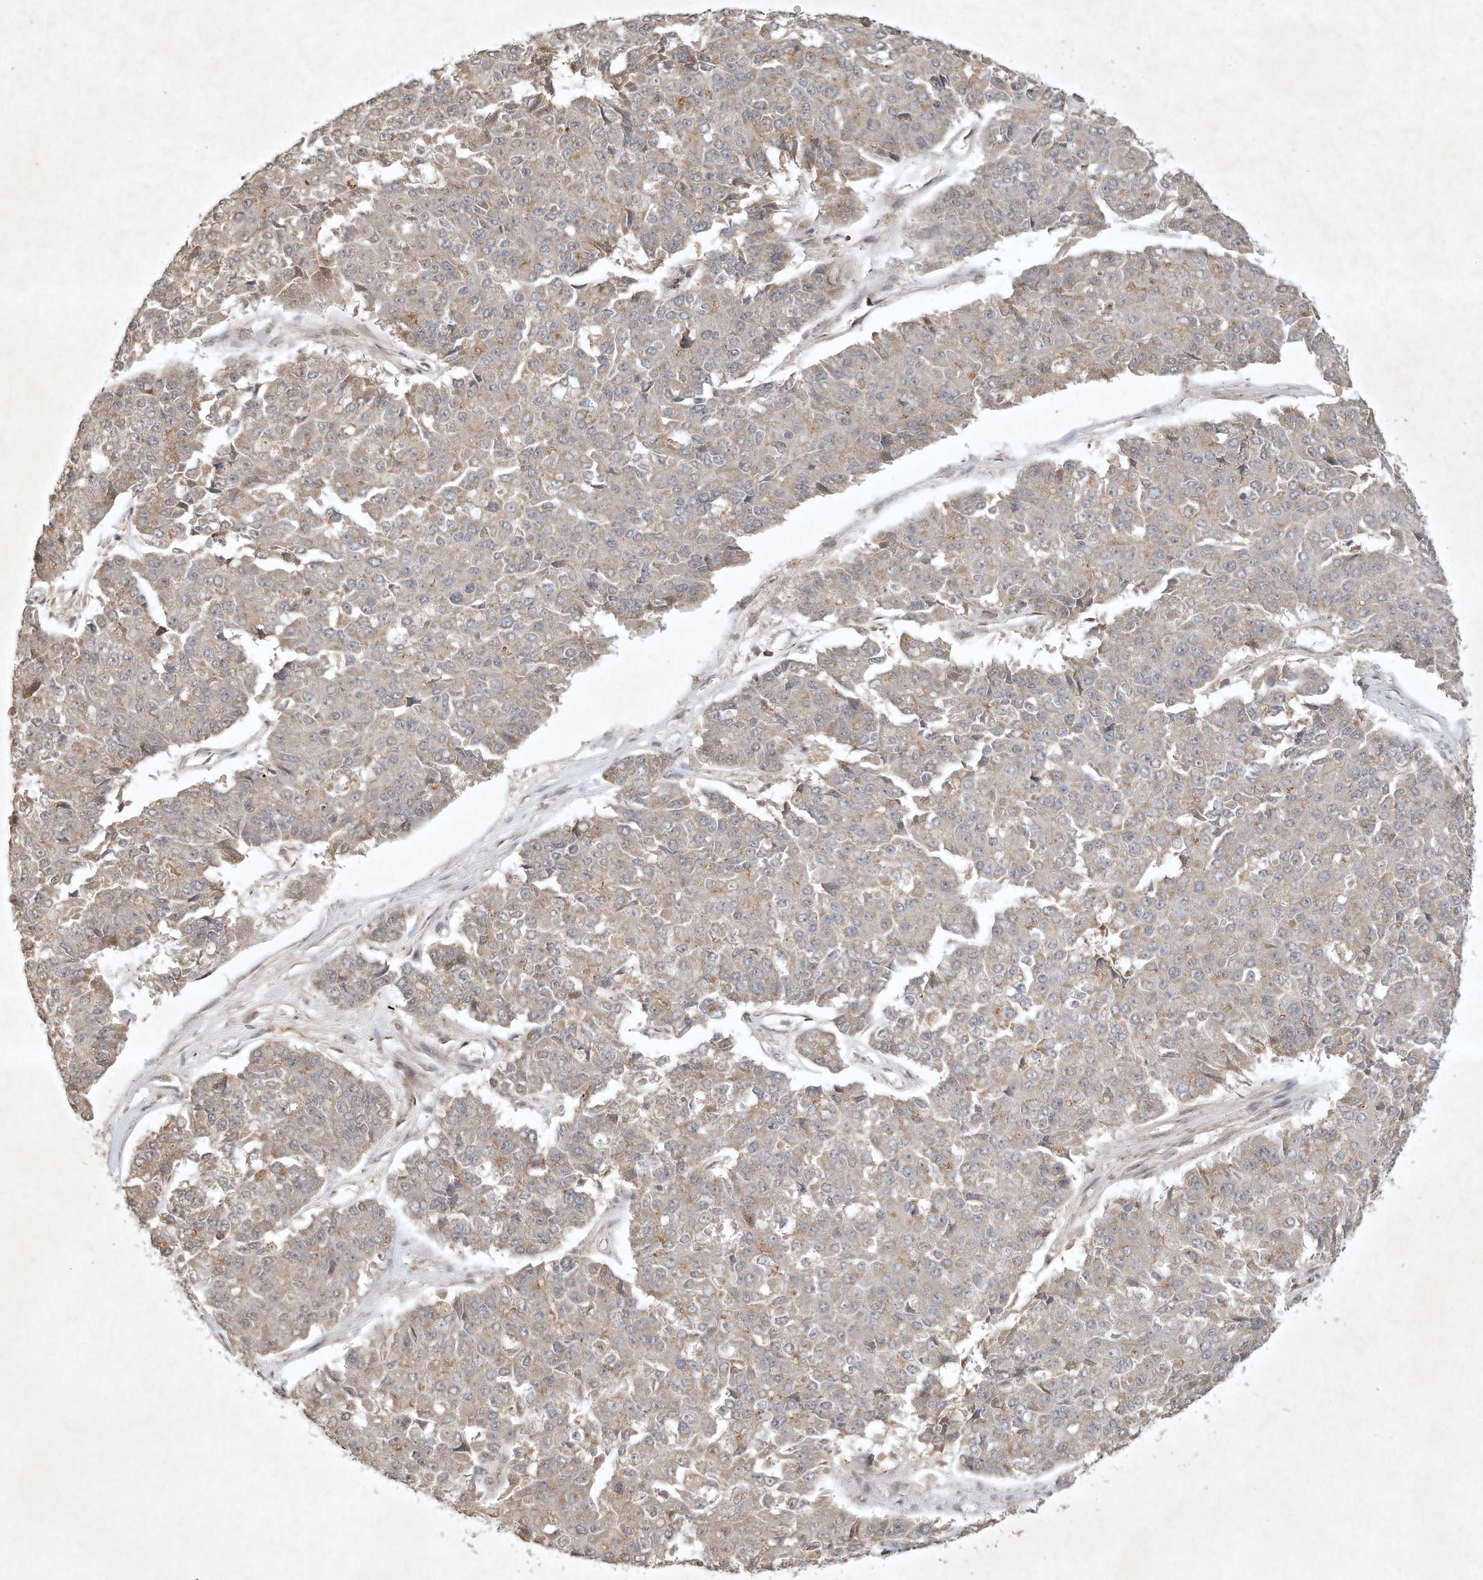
{"staining": {"intensity": "weak", "quantity": "25%-75%", "location": "cytoplasmic/membranous"}, "tissue": "pancreatic cancer", "cell_type": "Tumor cells", "image_type": "cancer", "snomed": [{"axis": "morphology", "description": "Adenocarcinoma, NOS"}, {"axis": "topography", "description": "Pancreas"}], "caption": "Pancreatic adenocarcinoma was stained to show a protein in brown. There is low levels of weak cytoplasmic/membranous expression in about 25%-75% of tumor cells.", "gene": "BTRC", "patient": {"sex": "male", "age": 50}}